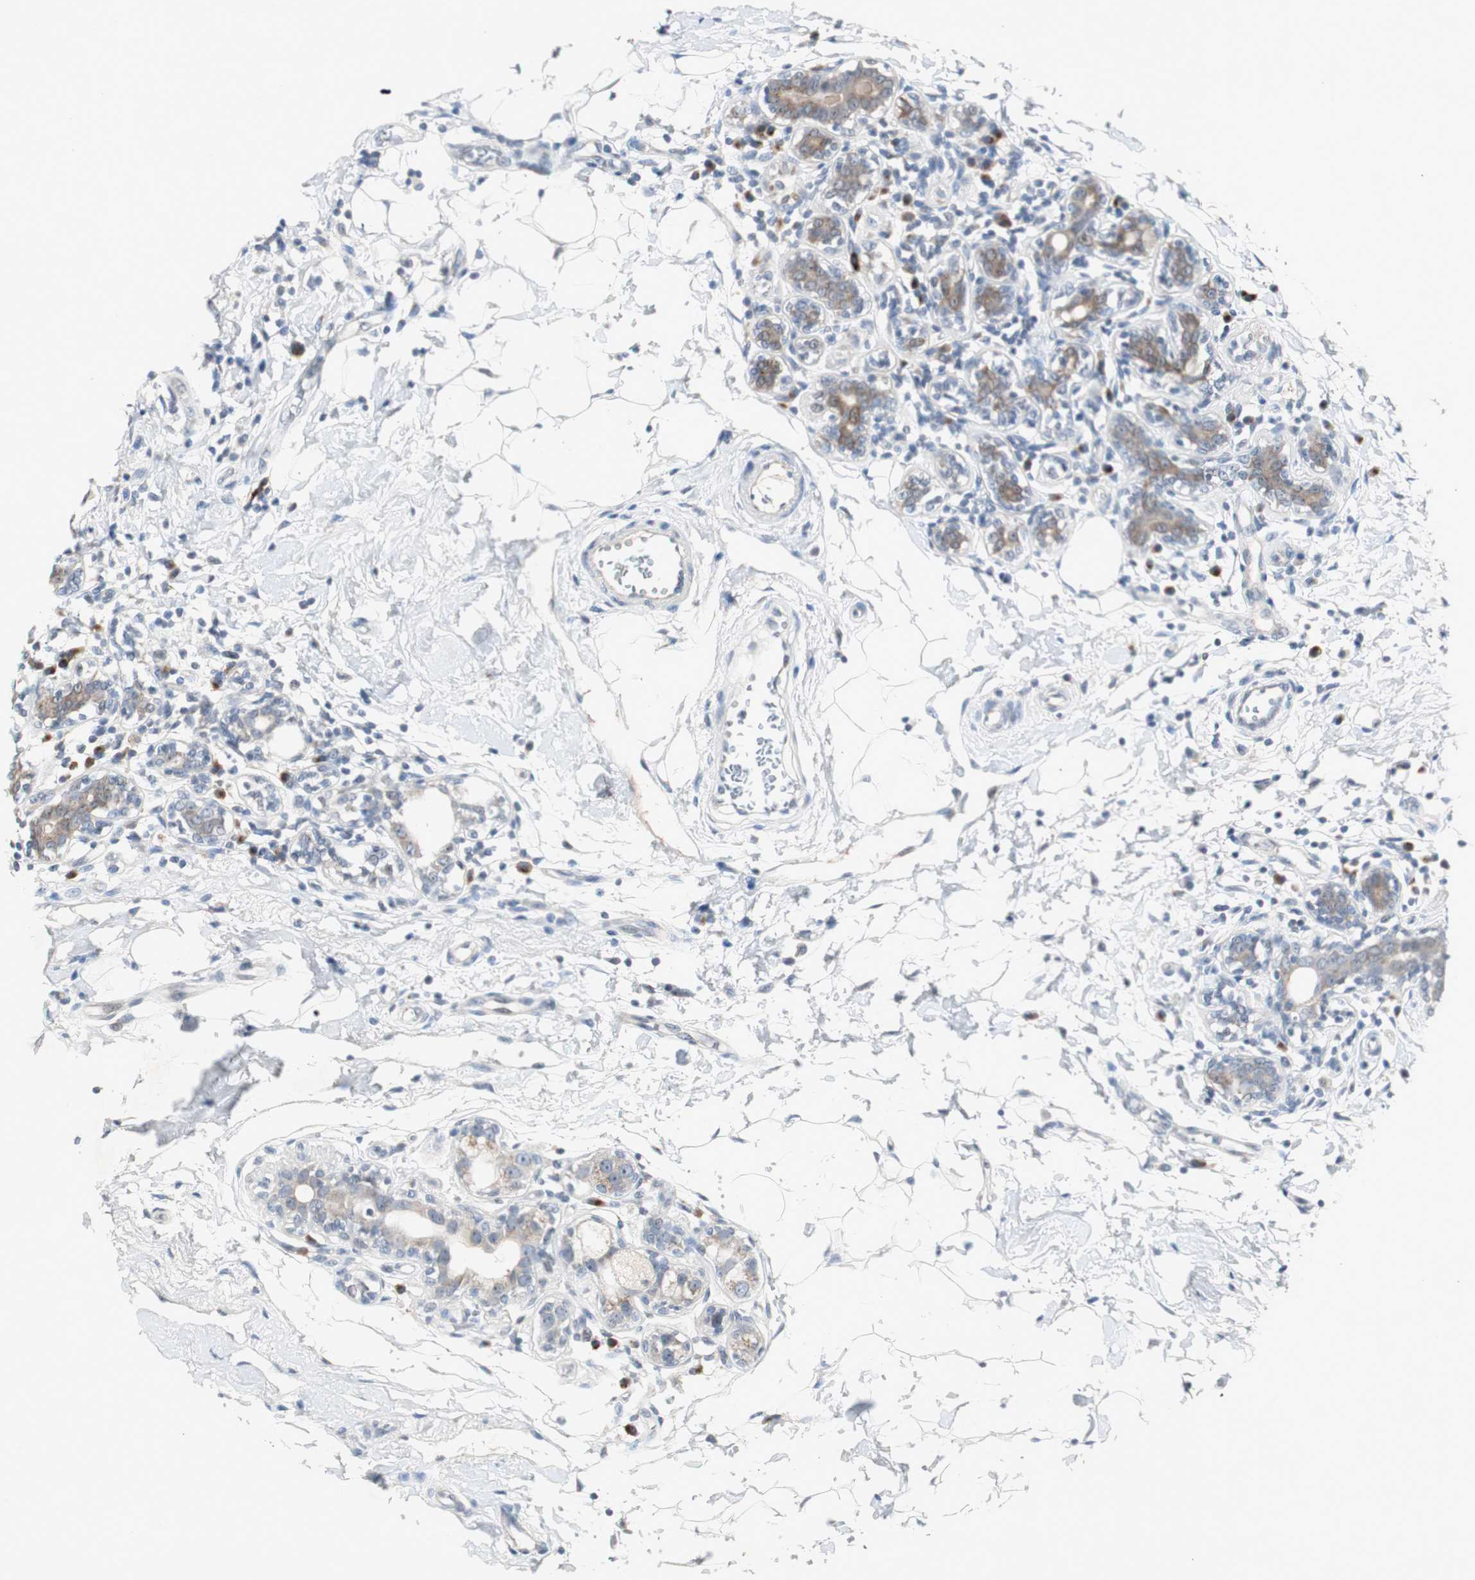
{"staining": {"intensity": "weak", "quantity": "<25%", "location": "cytoplasmic/membranous"}, "tissue": "breast cancer", "cell_type": "Tumor cells", "image_type": "cancer", "snomed": [{"axis": "morphology", "description": "Normal tissue, NOS"}, {"axis": "morphology", "description": "Lobular carcinoma"}, {"axis": "topography", "description": "Breast"}], "caption": "High power microscopy micrograph of an immunohistochemistry image of lobular carcinoma (breast), revealing no significant positivity in tumor cells. Brightfield microscopy of immunohistochemistry stained with DAB (3,3'-diaminobenzidine) (brown) and hematoxylin (blue), captured at high magnification.", "gene": "SOX30", "patient": {"sex": "female", "age": 47}}